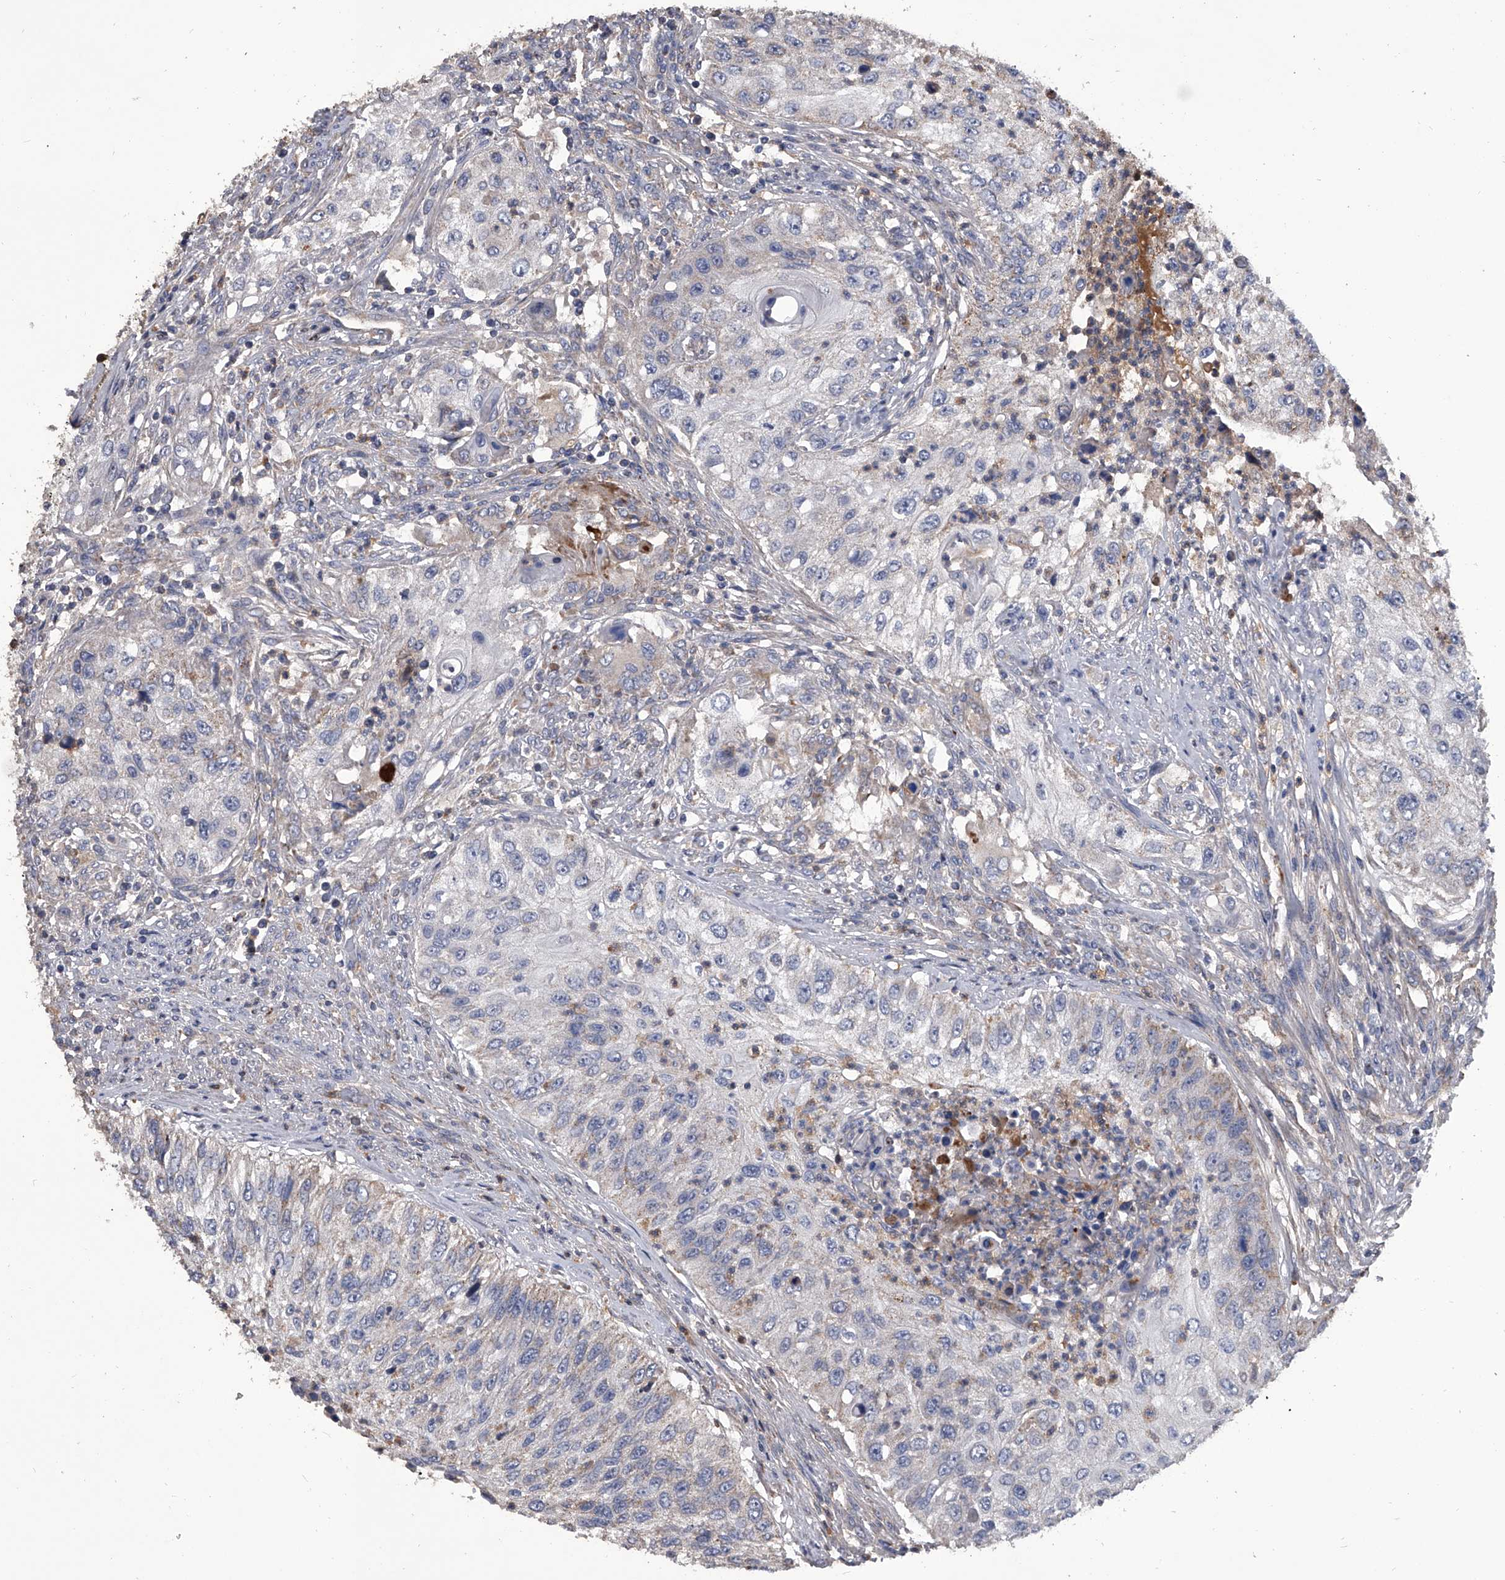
{"staining": {"intensity": "weak", "quantity": "<25%", "location": "cytoplasmic/membranous"}, "tissue": "urothelial cancer", "cell_type": "Tumor cells", "image_type": "cancer", "snomed": [{"axis": "morphology", "description": "Urothelial carcinoma, High grade"}, {"axis": "topography", "description": "Urinary bladder"}], "caption": "Immunohistochemistry photomicrograph of urothelial cancer stained for a protein (brown), which demonstrates no staining in tumor cells.", "gene": "NRP1", "patient": {"sex": "female", "age": 60}}